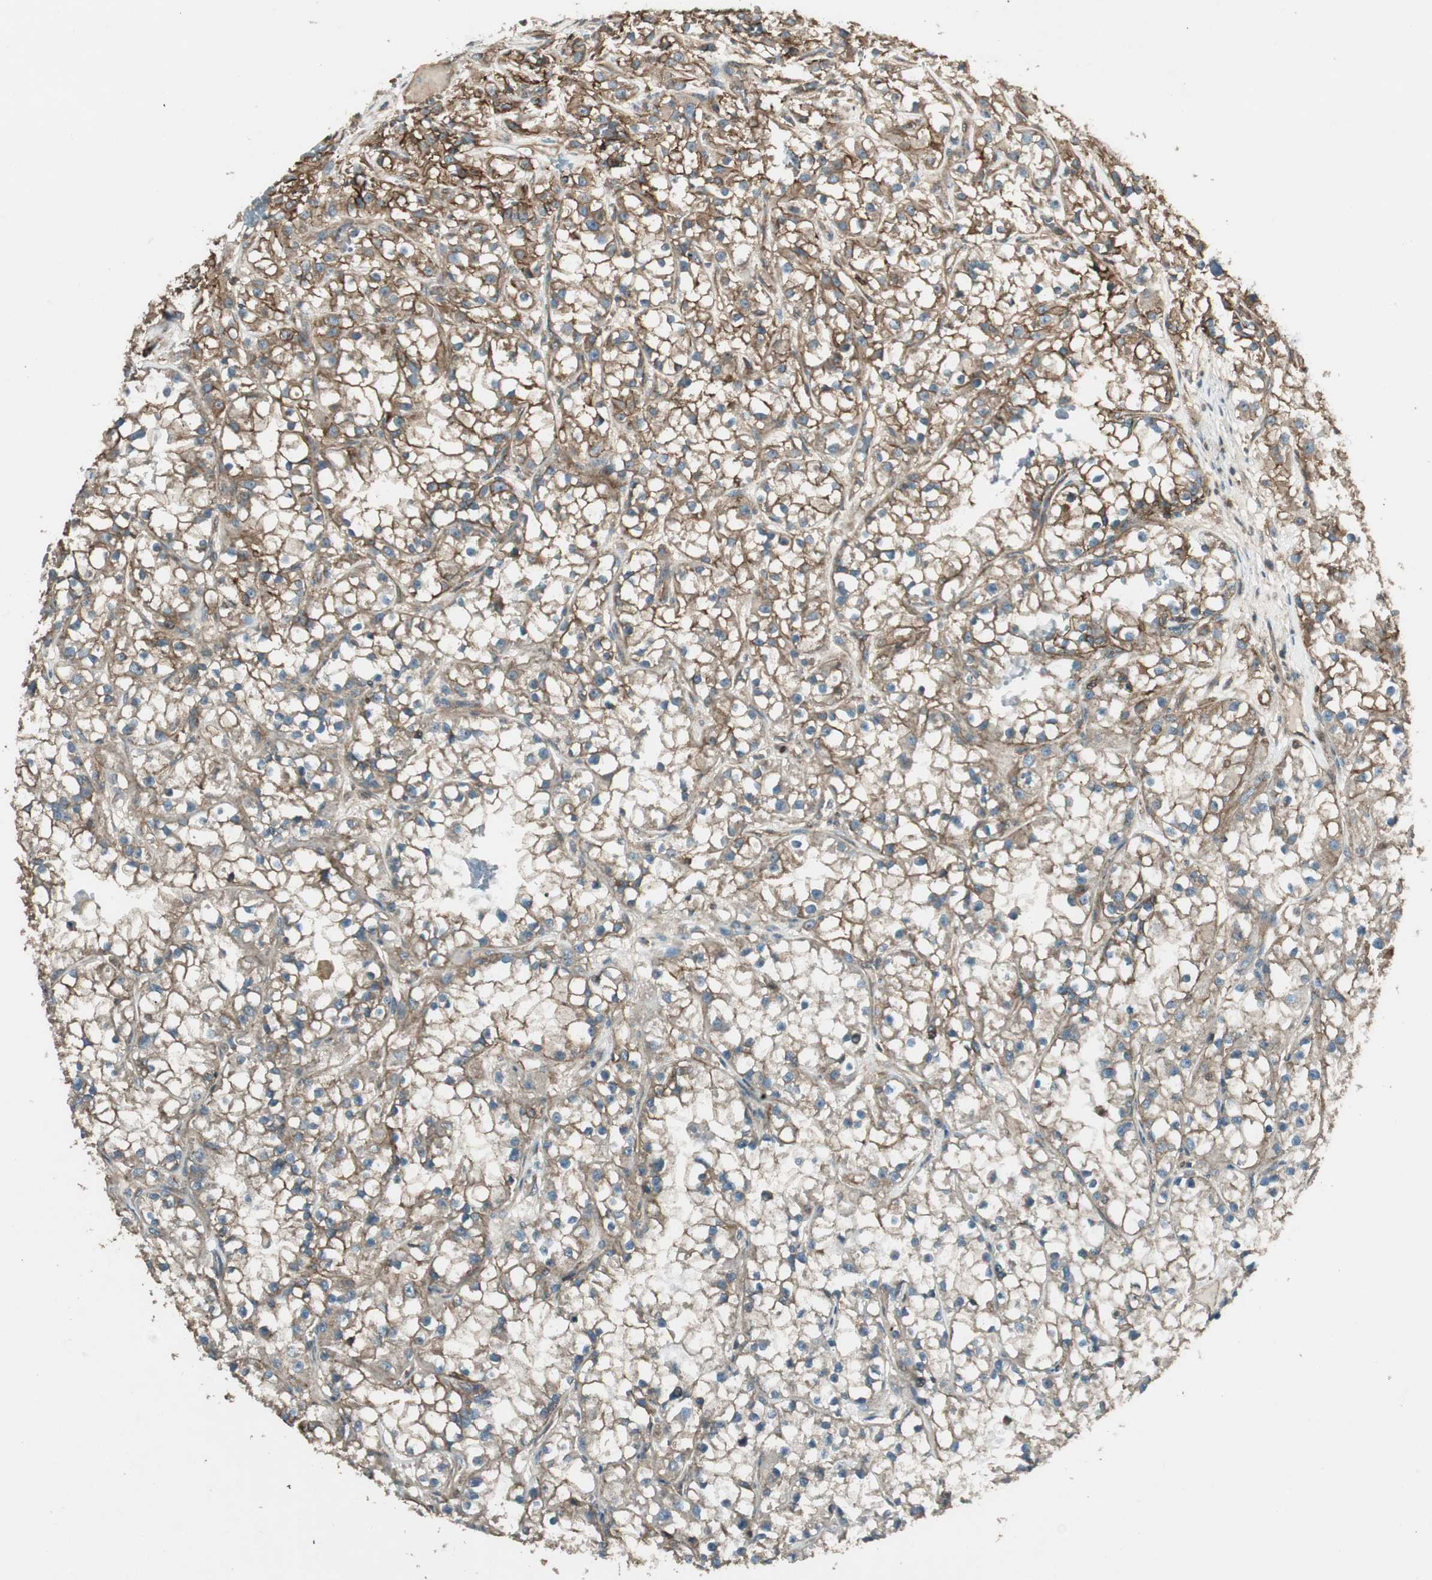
{"staining": {"intensity": "moderate", "quantity": ">75%", "location": "cytoplasmic/membranous"}, "tissue": "renal cancer", "cell_type": "Tumor cells", "image_type": "cancer", "snomed": [{"axis": "morphology", "description": "Adenocarcinoma, NOS"}, {"axis": "topography", "description": "Kidney"}], "caption": "This is an image of immunohistochemistry (IHC) staining of renal cancer, which shows moderate staining in the cytoplasmic/membranous of tumor cells.", "gene": "BTN3A3", "patient": {"sex": "female", "age": 52}}